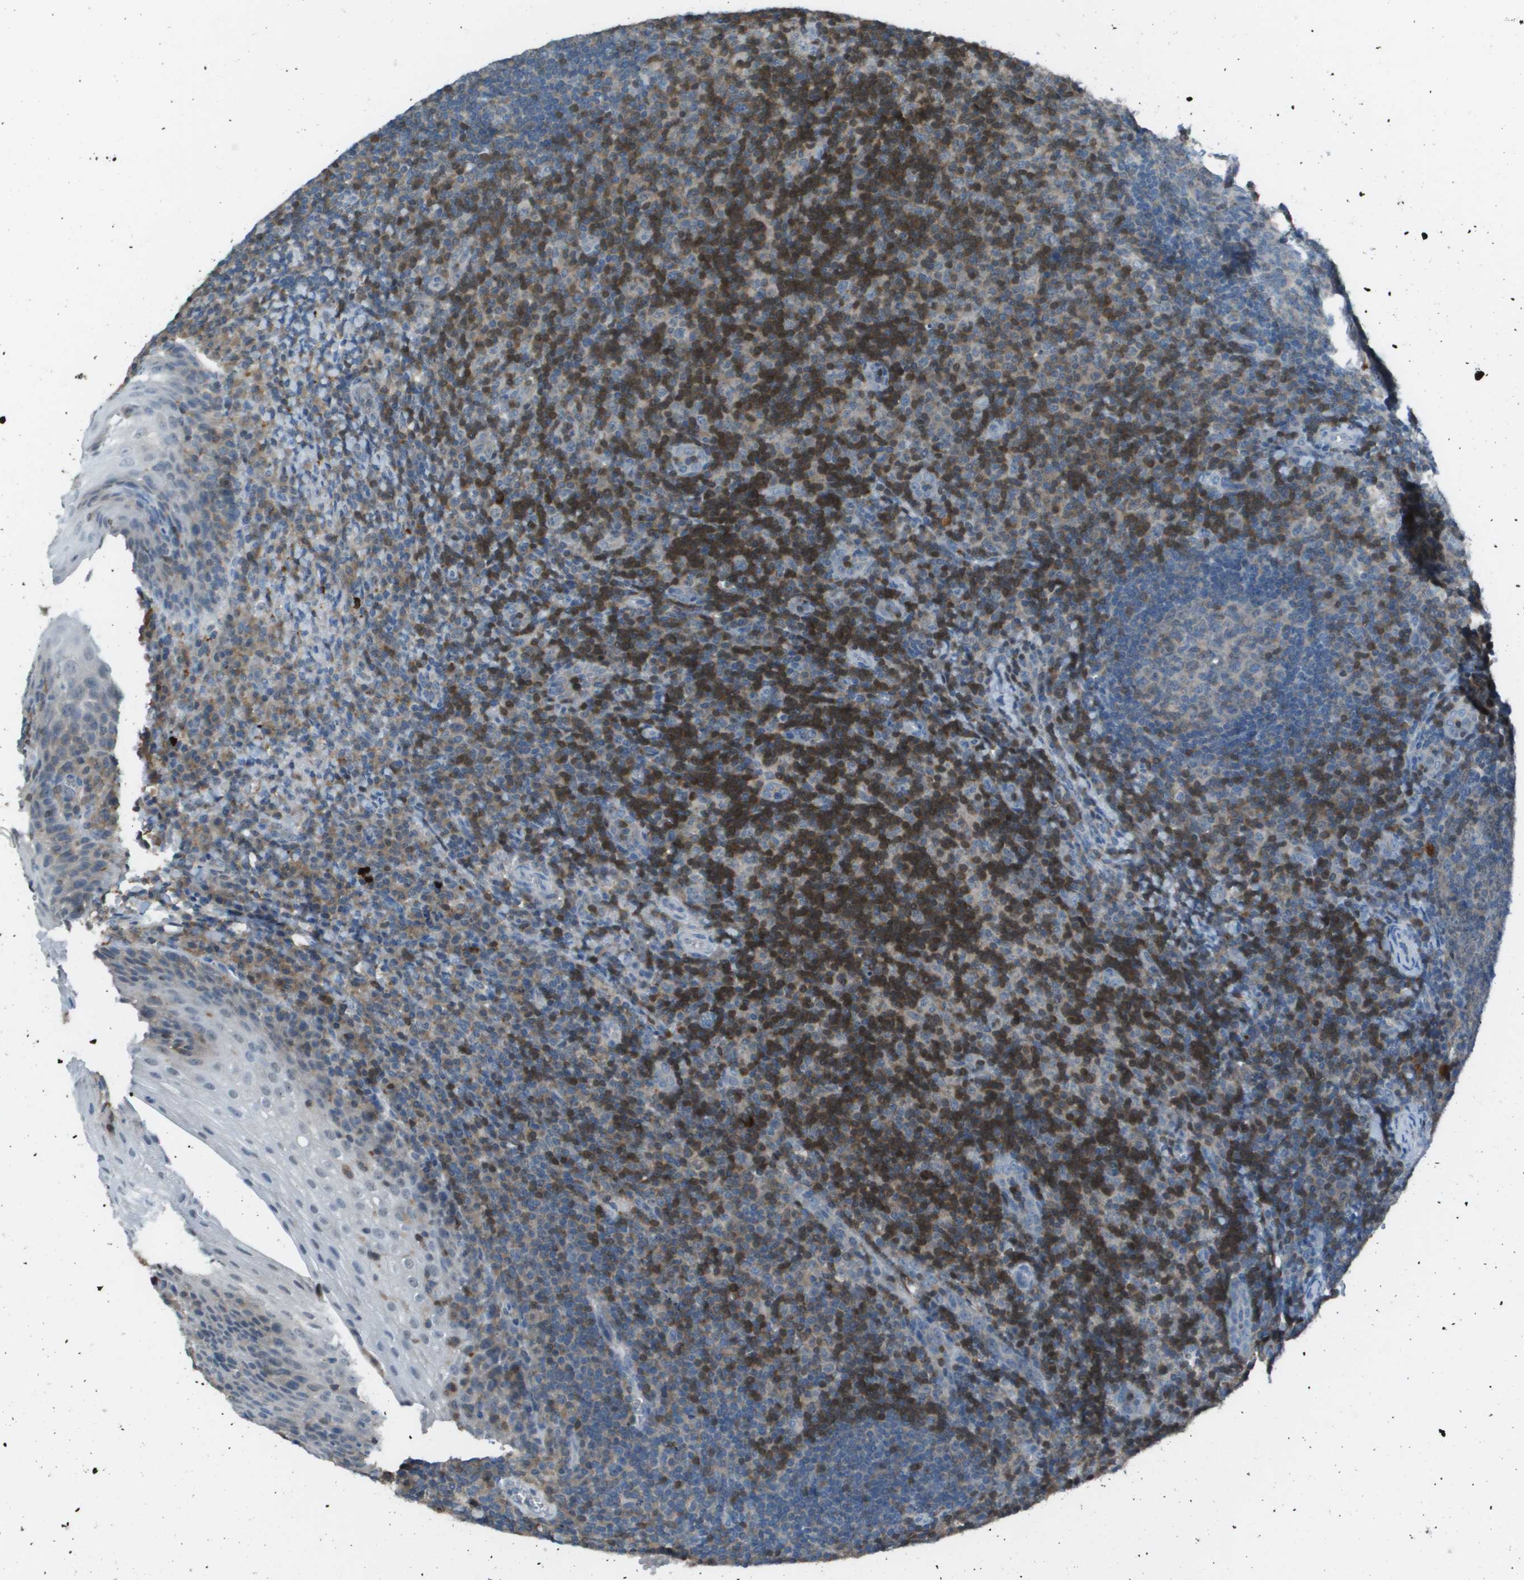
{"staining": {"intensity": "moderate", "quantity": "<25%", "location": "cytoplasmic/membranous,nuclear"}, "tissue": "tonsil", "cell_type": "Germinal center cells", "image_type": "normal", "snomed": [{"axis": "morphology", "description": "Normal tissue, NOS"}, {"axis": "topography", "description": "Tonsil"}], "caption": "Immunohistochemical staining of unremarkable human tonsil displays low levels of moderate cytoplasmic/membranous,nuclear positivity in approximately <25% of germinal center cells.", "gene": "CAMK4", "patient": {"sex": "male", "age": 37}}